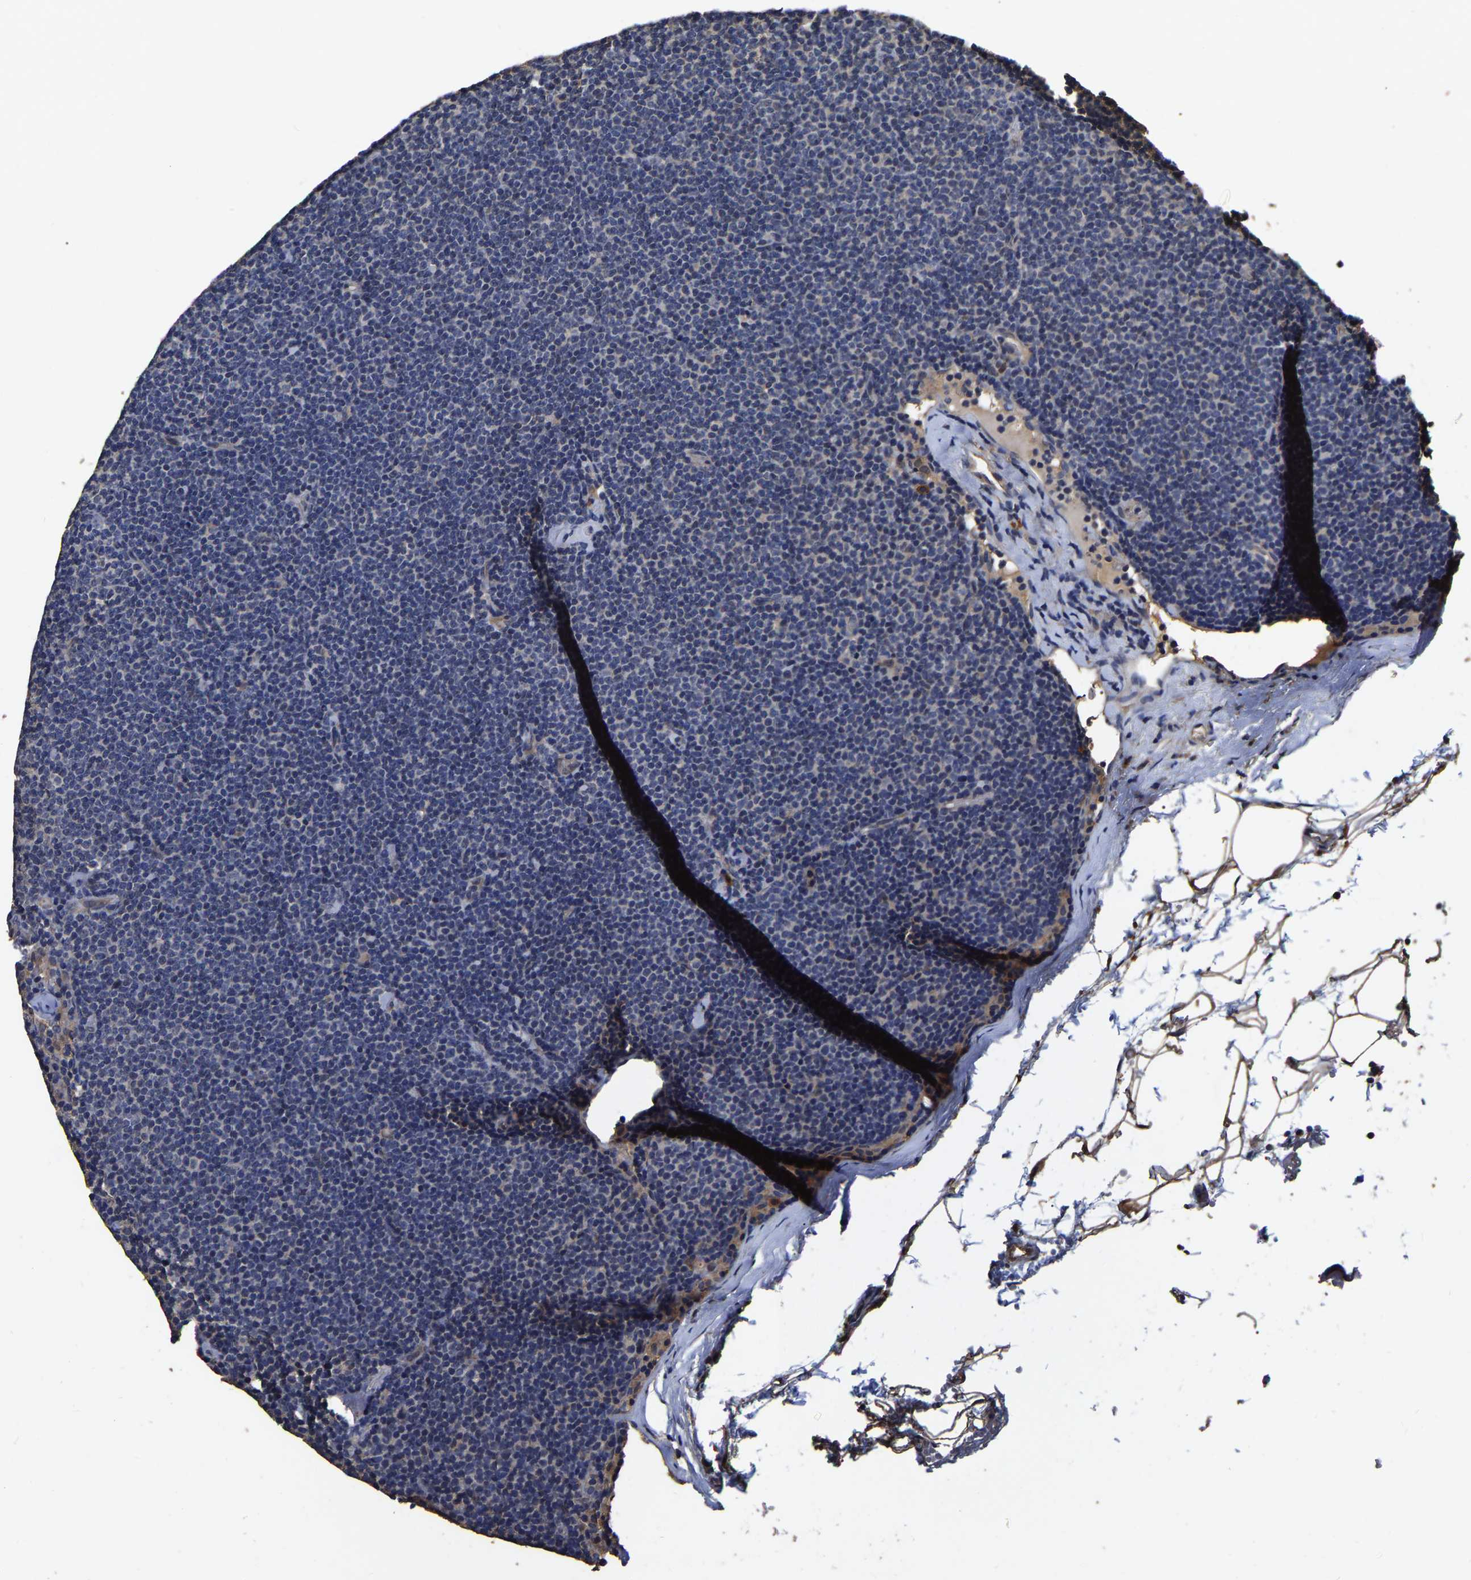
{"staining": {"intensity": "negative", "quantity": "none", "location": "none"}, "tissue": "lymphoma", "cell_type": "Tumor cells", "image_type": "cancer", "snomed": [{"axis": "morphology", "description": "Malignant lymphoma, non-Hodgkin's type, Low grade"}, {"axis": "topography", "description": "Lymph node"}], "caption": "Immunohistochemistry (IHC) of low-grade malignant lymphoma, non-Hodgkin's type reveals no positivity in tumor cells.", "gene": "STK32C", "patient": {"sex": "female", "age": 53}}